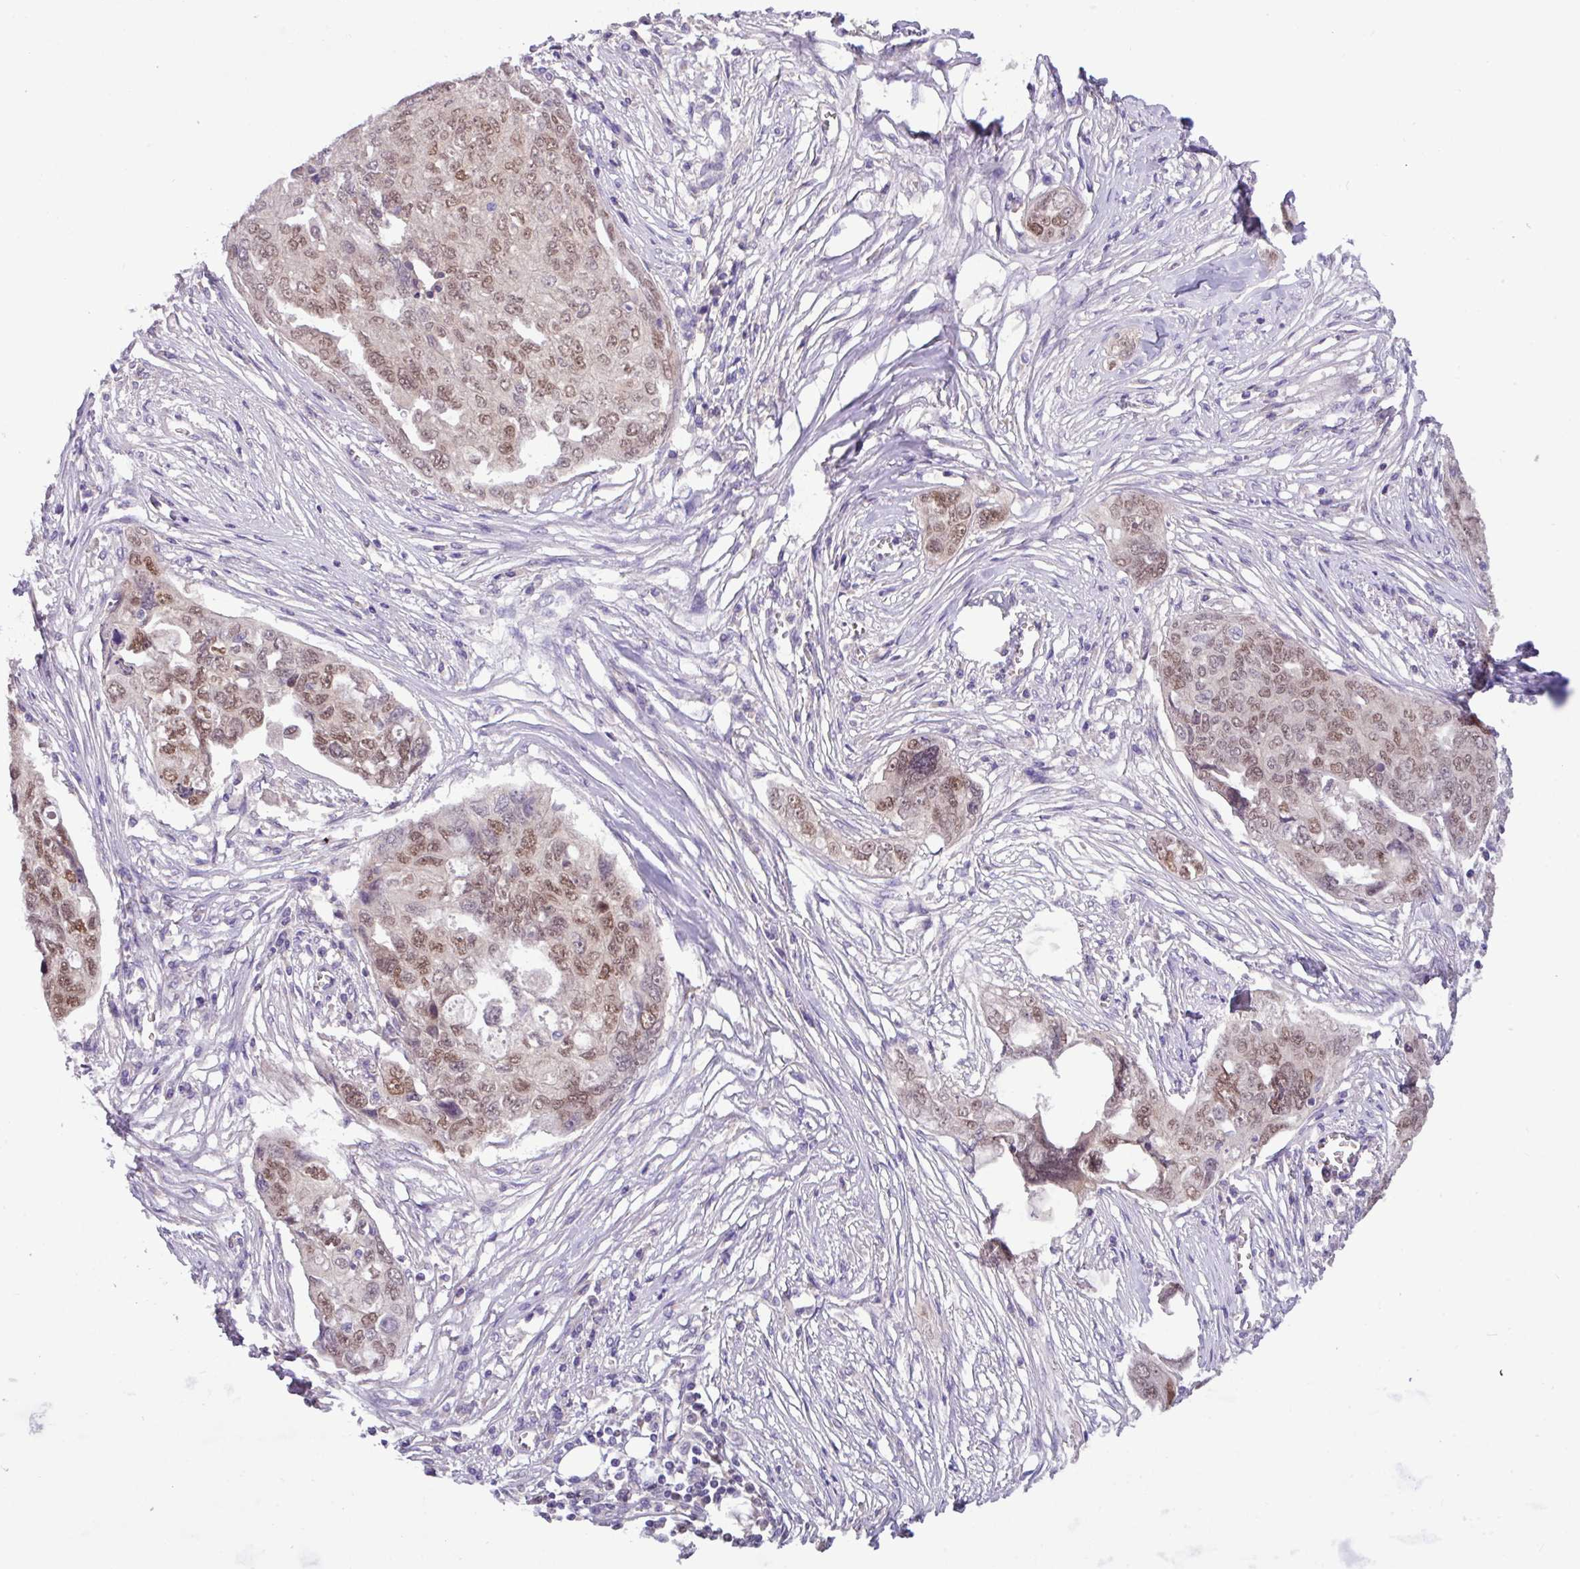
{"staining": {"intensity": "moderate", "quantity": ">75%", "location": "nuclear"}, "tissue": "ovarian cancer", "cell_type": "Tumor cells", "image_type": "cancer", "snomed": [{"axis": "morphology", "description": "Carcinoma, endometroid"}, {"axis": "topography", "description": "Ovary"}], "caption": "Immunohistochemistry photomicrograph of neoplastic tissue: human ovarian cancer (endometroid carcinoma) stained using immunohistochemistry (IHC) exhibits medium levels of moderate protein expression localized specifically in the nuclear of tumor cells, appearing as a nuclear brown color.", "gene": "PAX8", "patient": {"sex": "female", "age": 70}}